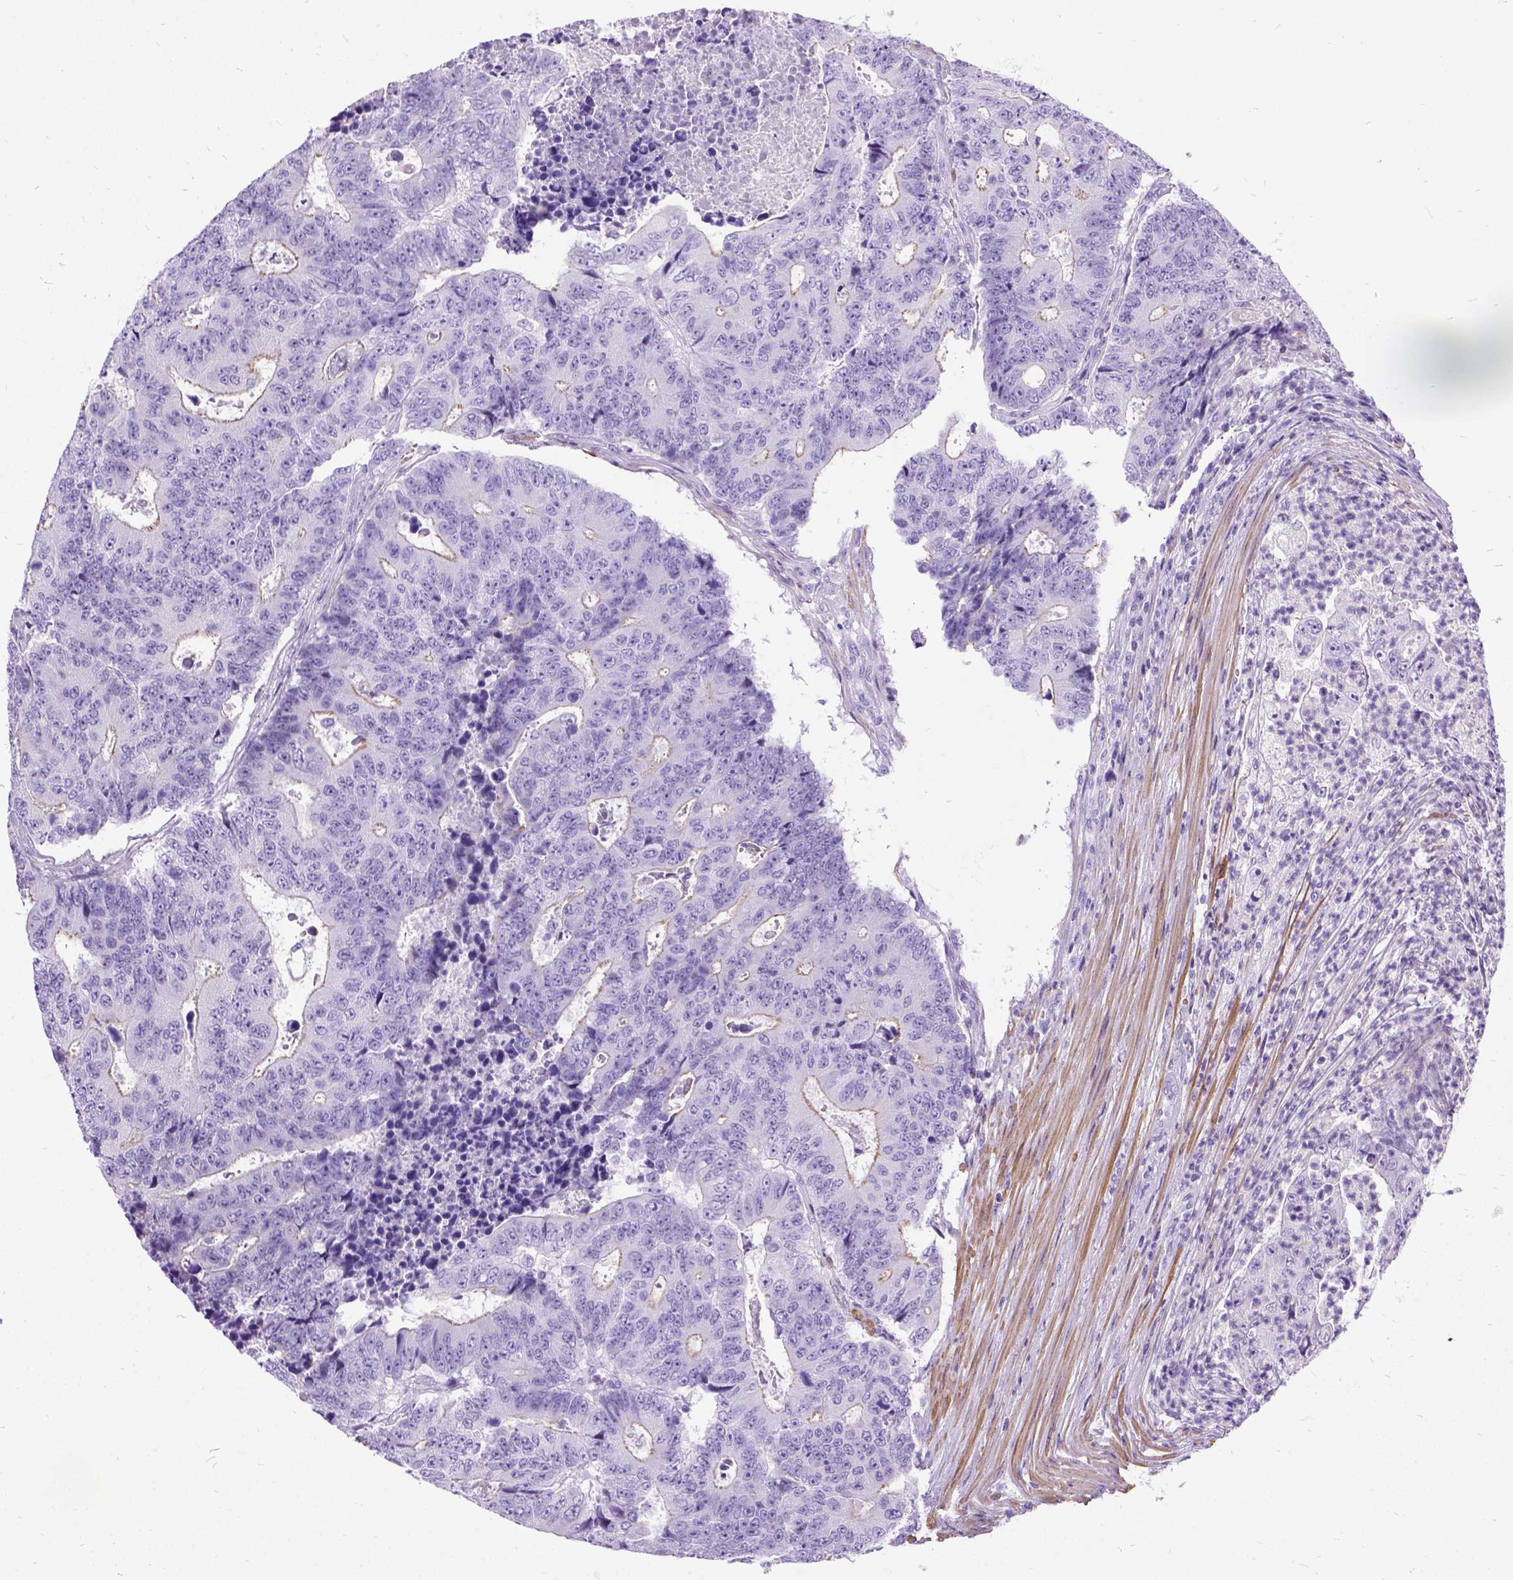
{"staining": {"intensity": "negative", "quantity": "none", "location": "none"}, "tissue": "colorectal cancer", "cell_type": "Tumor cells", "image_type": "cancer", "snomed": [{"axis": "morphology", "description": "Adenocarcinoma, NOS"}, {"axis": "topography", "description": "Colon"}], "caption": "This is an immunohistochemistry (IHC) image of human adenocarcinoma (colorectal). There is no staining in tumor cells.", "gene": "PRG2", "patient": {"sex": "female", "age": 48}}